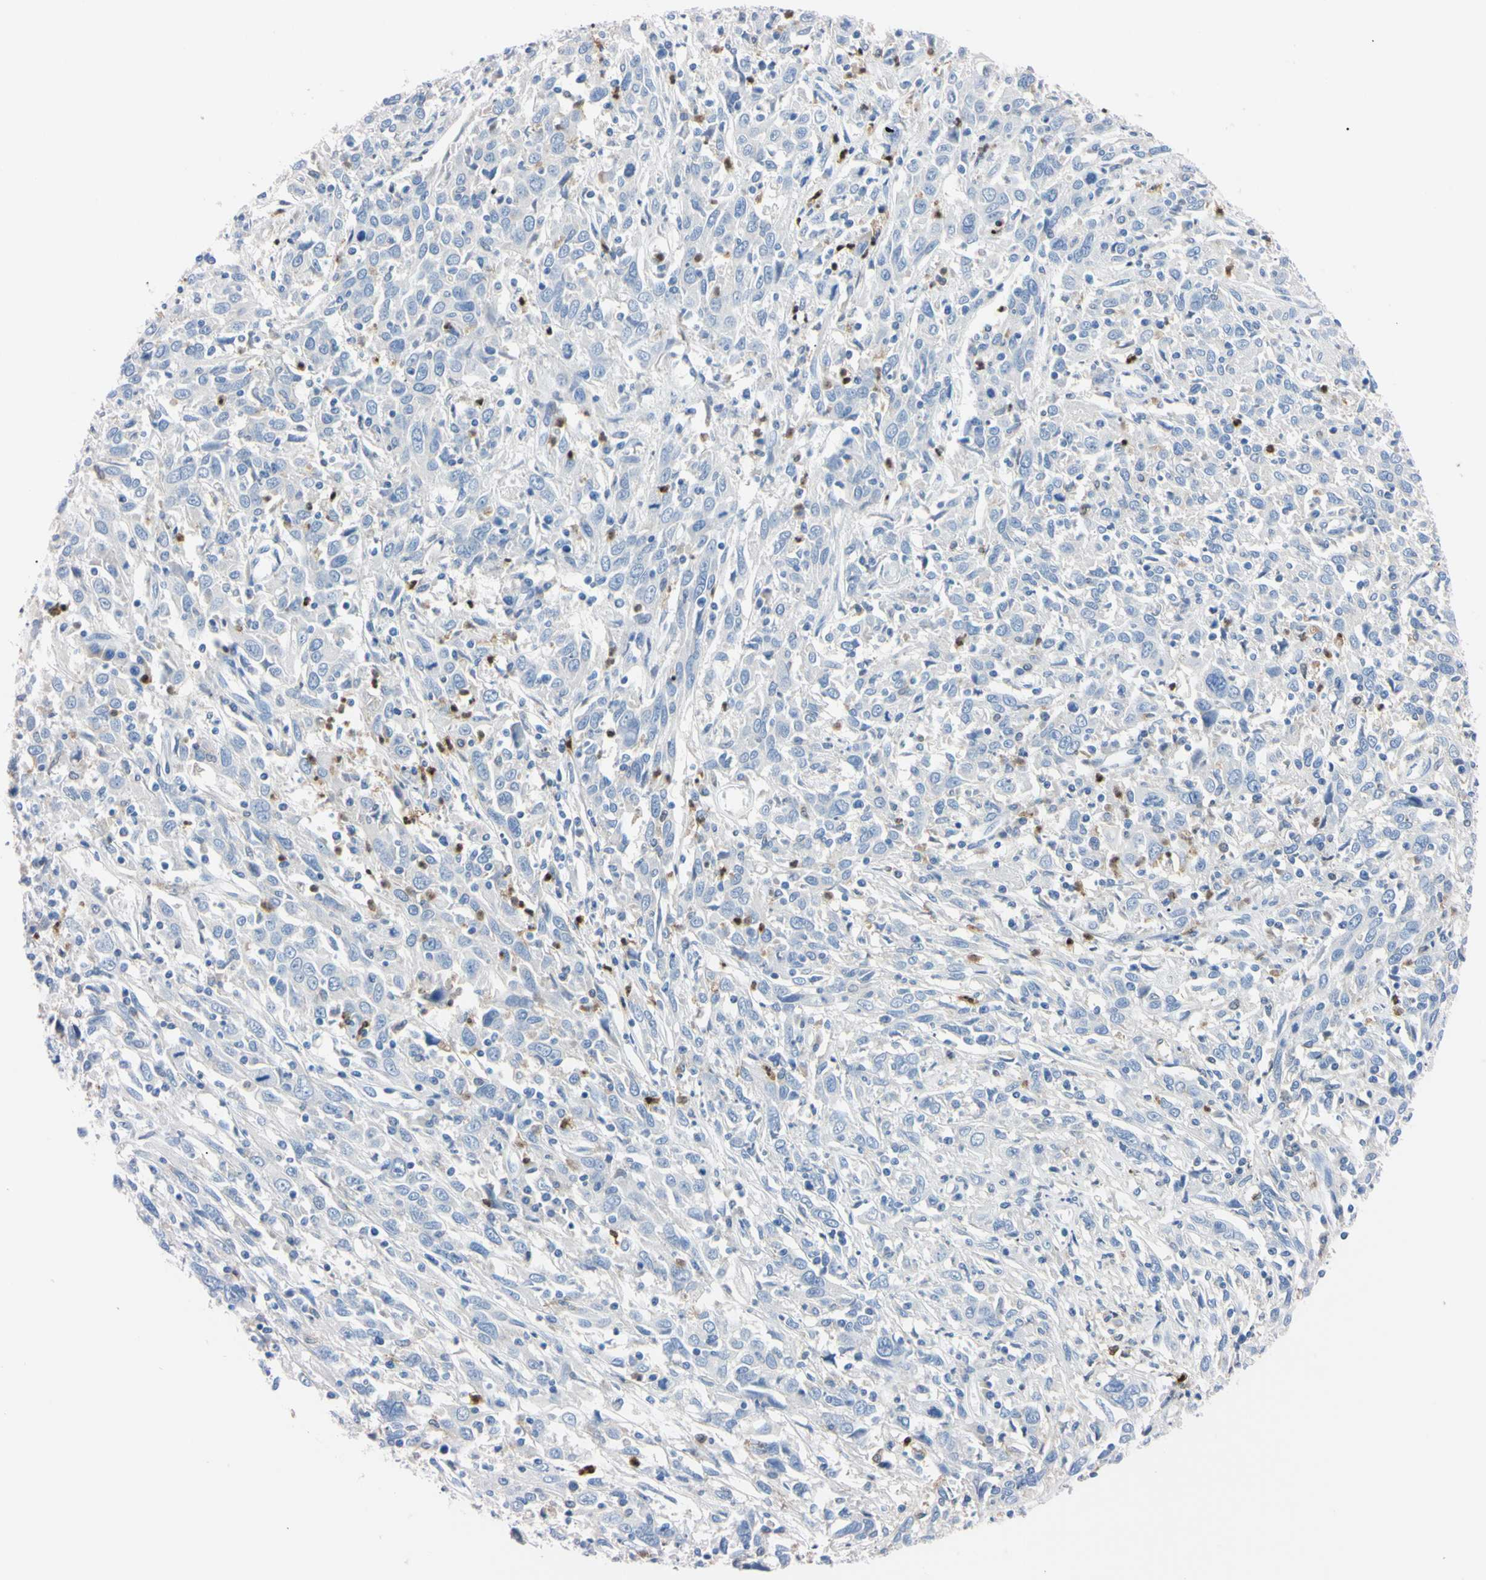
{"staining": {"intensity": "negative", "quantity": "none", "location": "none"}, "tissue": "cervical cancer", "cell_type": "Tumor cells", "image_type": "cancer", "snomed": [{"axis": "morphology", "description": "Squamous cell carcinoma, NOS"}, {"axis": "topography", "description": "Cervix"}], "caption": "The IHC micrograph has no significant staining in tumor cells of cervical squamous cell carcinoma tissue.", "gene": "NCF4", "patient": {"sex": "female", "age": 46}}